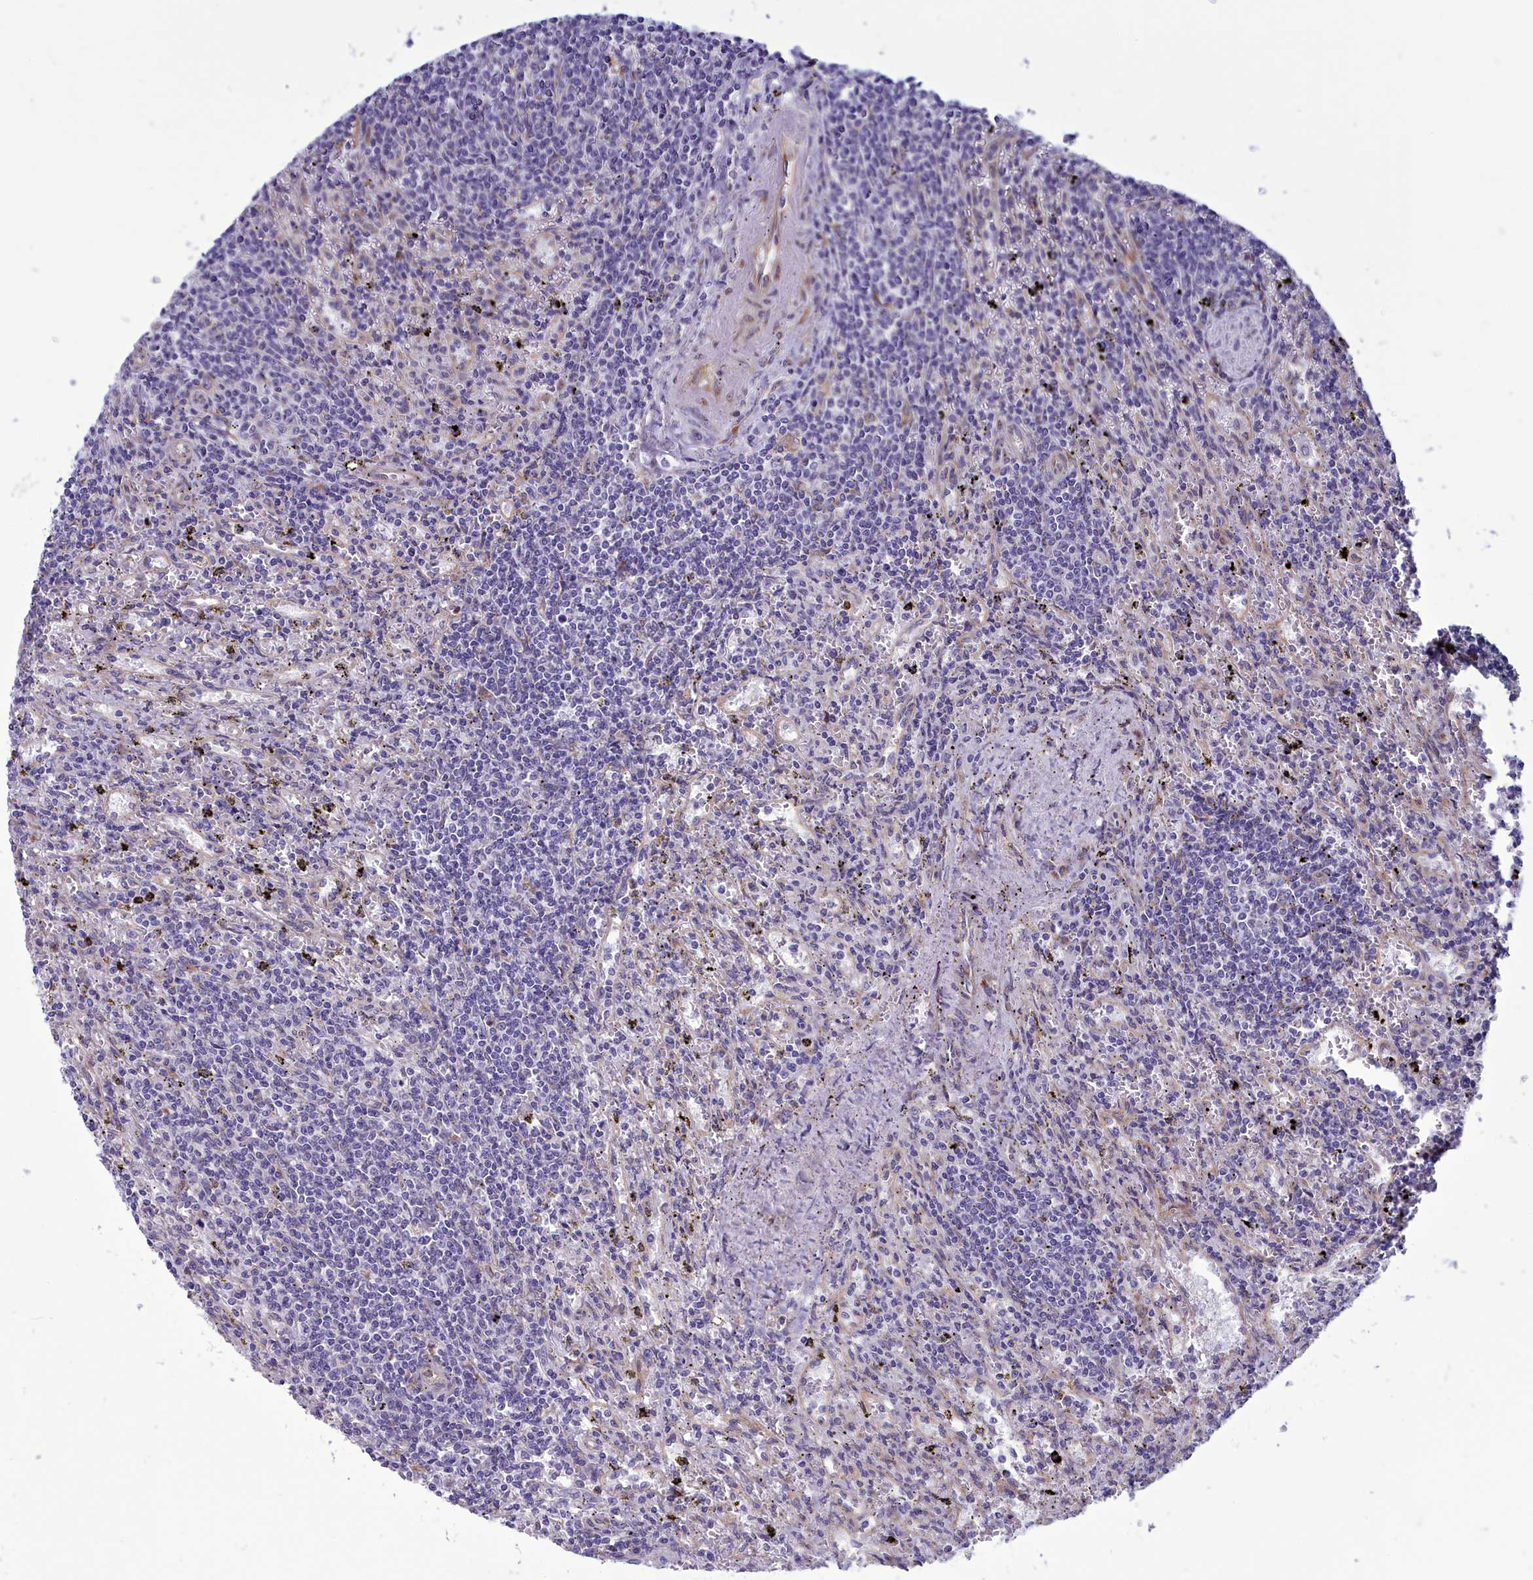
{"staining": {"intensity": "negative", "quantity": "none", "location": "none"}, "tissue": "lymphoma", "cell_type": "Tumor cells", "image_type": "cancer", "snomed": [{"axis": "morphology", "description": "Malignant lymphoma, non-Hodgkin's type, Low grade"}, {"axis": "topography", "description": "Spleen"}], "caption": "Photomicrograph shows no significant protein expression in tumor cells of low-grade malignant lymphoma, non-Hodgkin's type.", "gene": "CENATAC", "patient": {"sex": "male", "age": 76}}